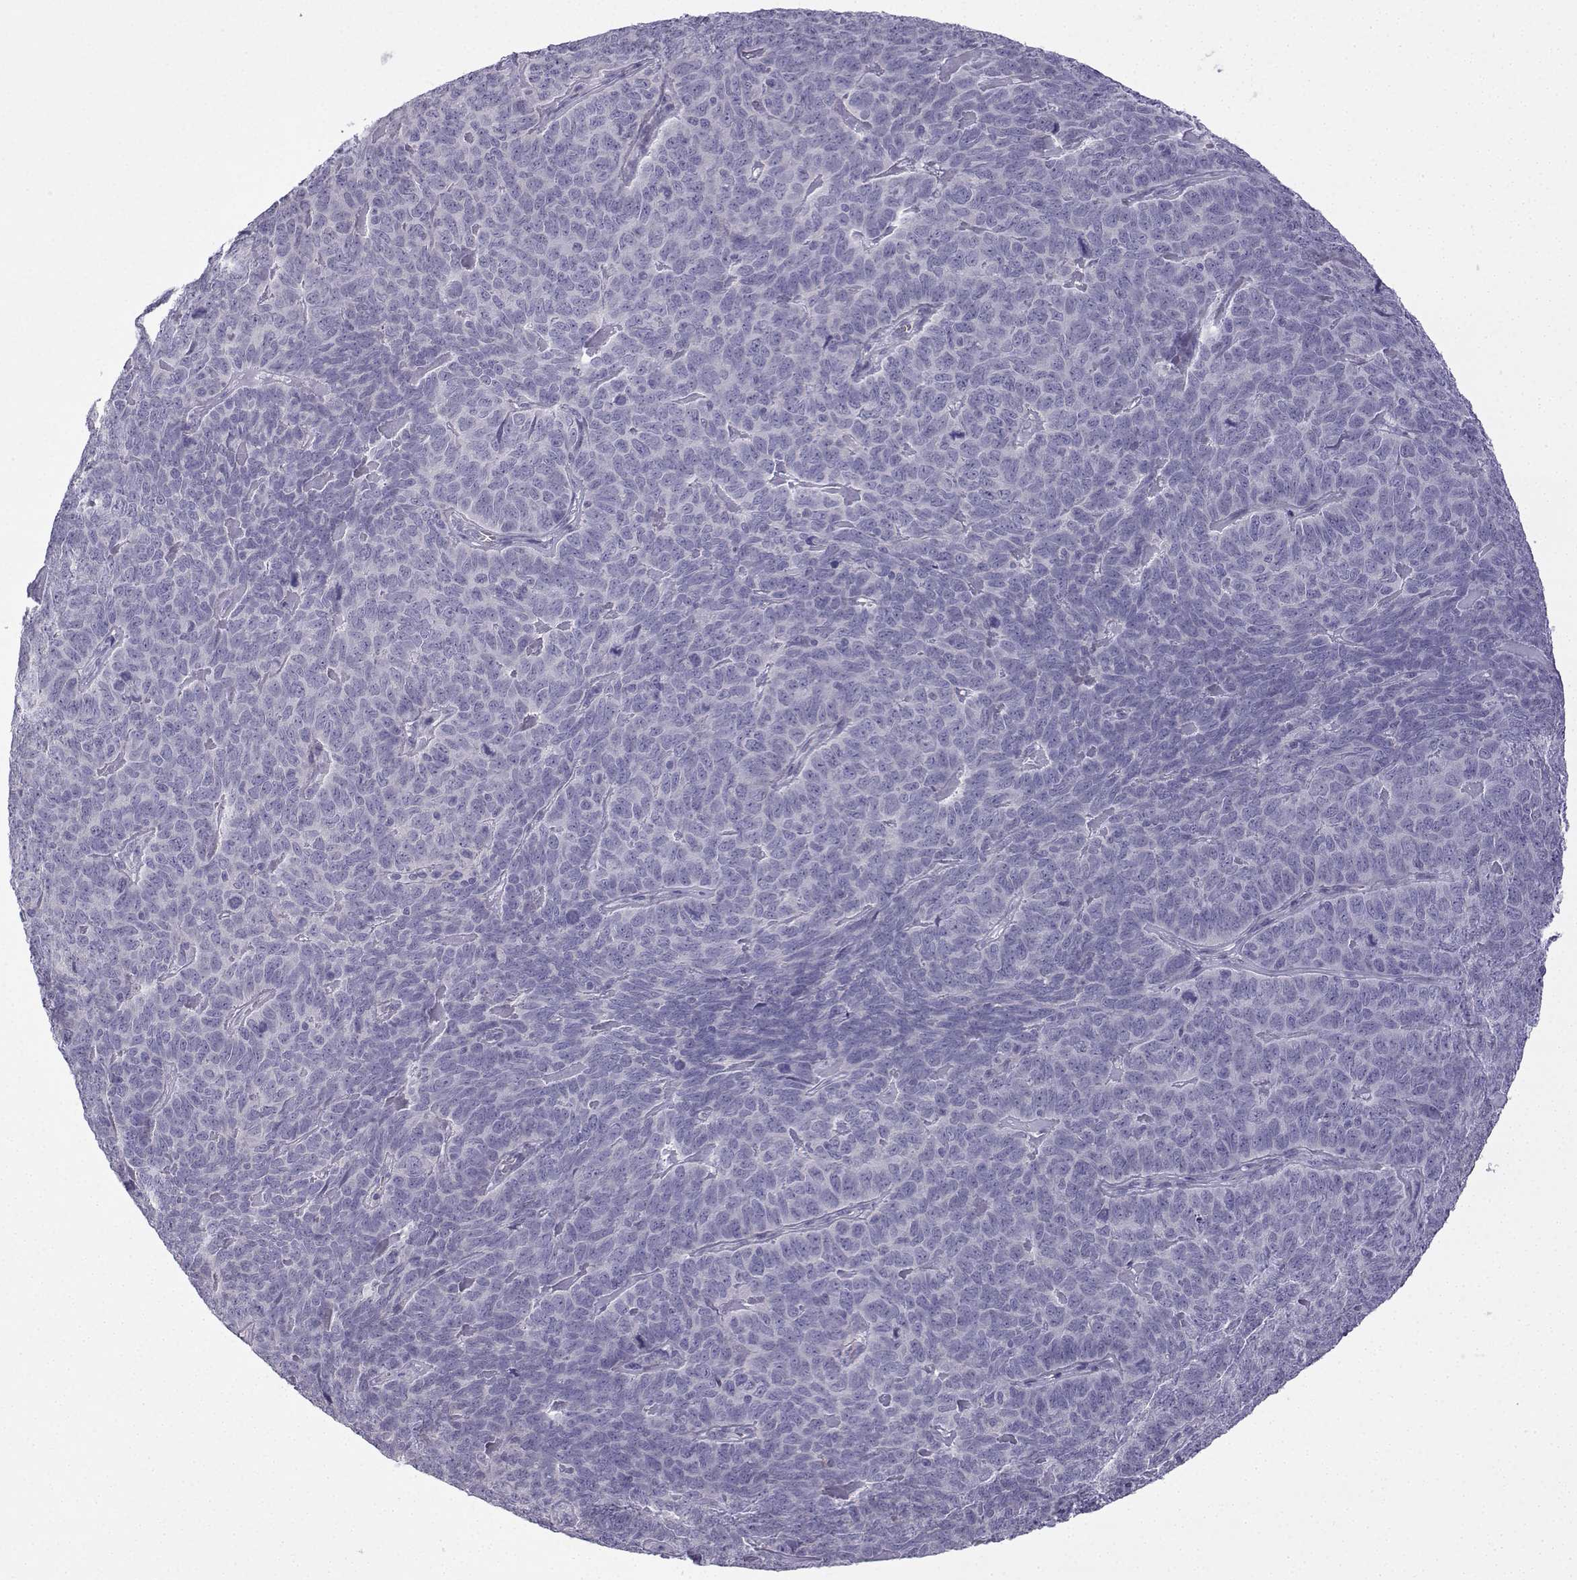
{"staining": {"intensity": "negative", "quantity": "none", "location": "none"}, "tissue": "skin cancer", "cell_type": "Tumor cells", "image_type": "cancer", "snomed": [{"axis": "morphology", "description": "Squamous cell carcinoma, NOS"}, {"axis": "topography", "description": "Skin"}, {"axis": "topography", "description": "Anal"}], "caption": "Tumor cells are negative for protein expression in human skin cancer (squamous cell carcinoma).", "gene": "SPACA7", "patient": {"sex": "female", "age": 51}}